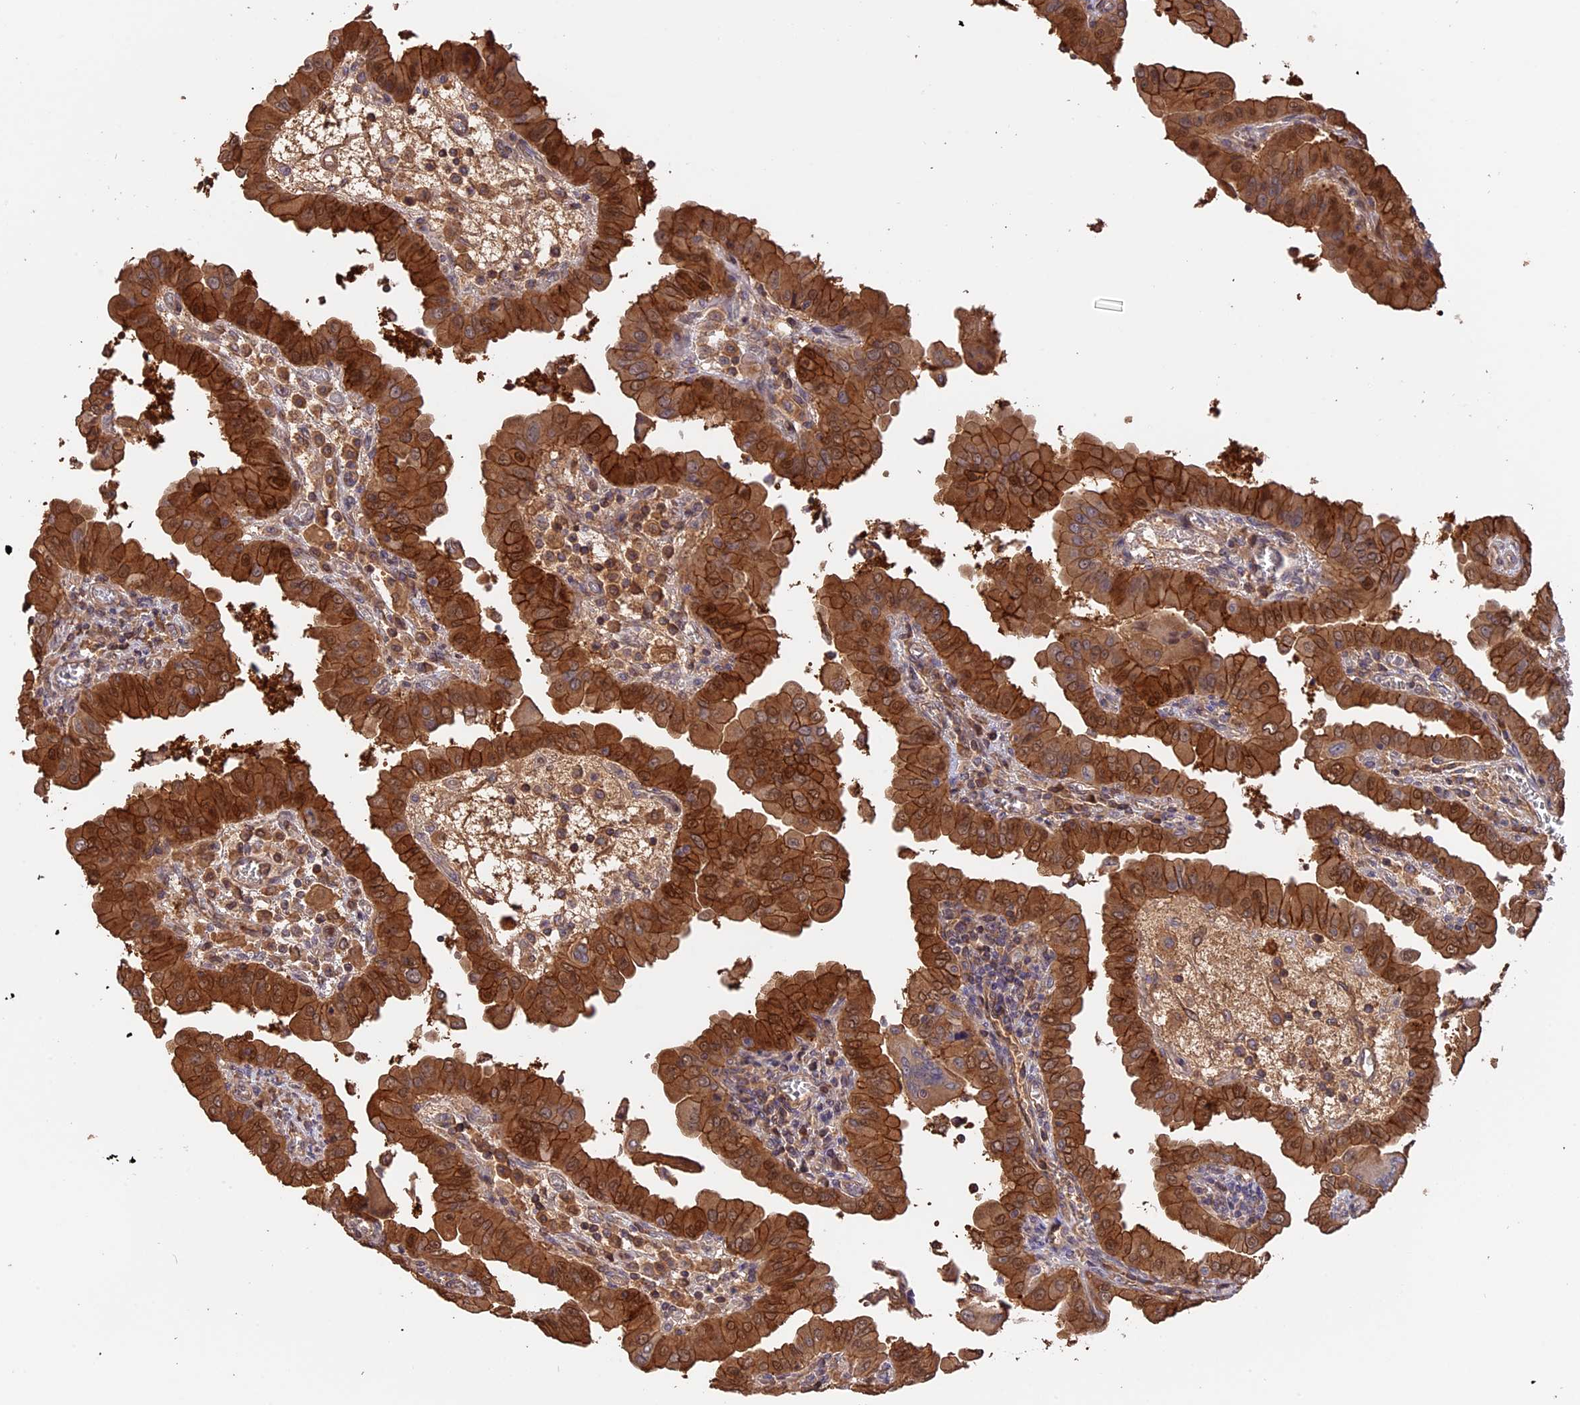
{"staining": {"intensity": "moderate", "quantity": ">75%", "location": "cytoplasmic/membranous,nuclear"}, "tissue": "thyroid cancer", "cell_type": "Tumor cells", "image_type": "cancer", "snomed": [{"axis": "morphology", "description": "Papillary adenocarcinoma, NOS"}, {"axis": "topography", "description": "Thyroid gland"}], "caption": "Thyroid papillary adenocarcinoma tissue shows moderate cytoplasmic/membranous and nuclear positivity in approximately >75% of tumor cells", "gene": "RASAL1", "patient": {"sex": "male", "age": 33}}